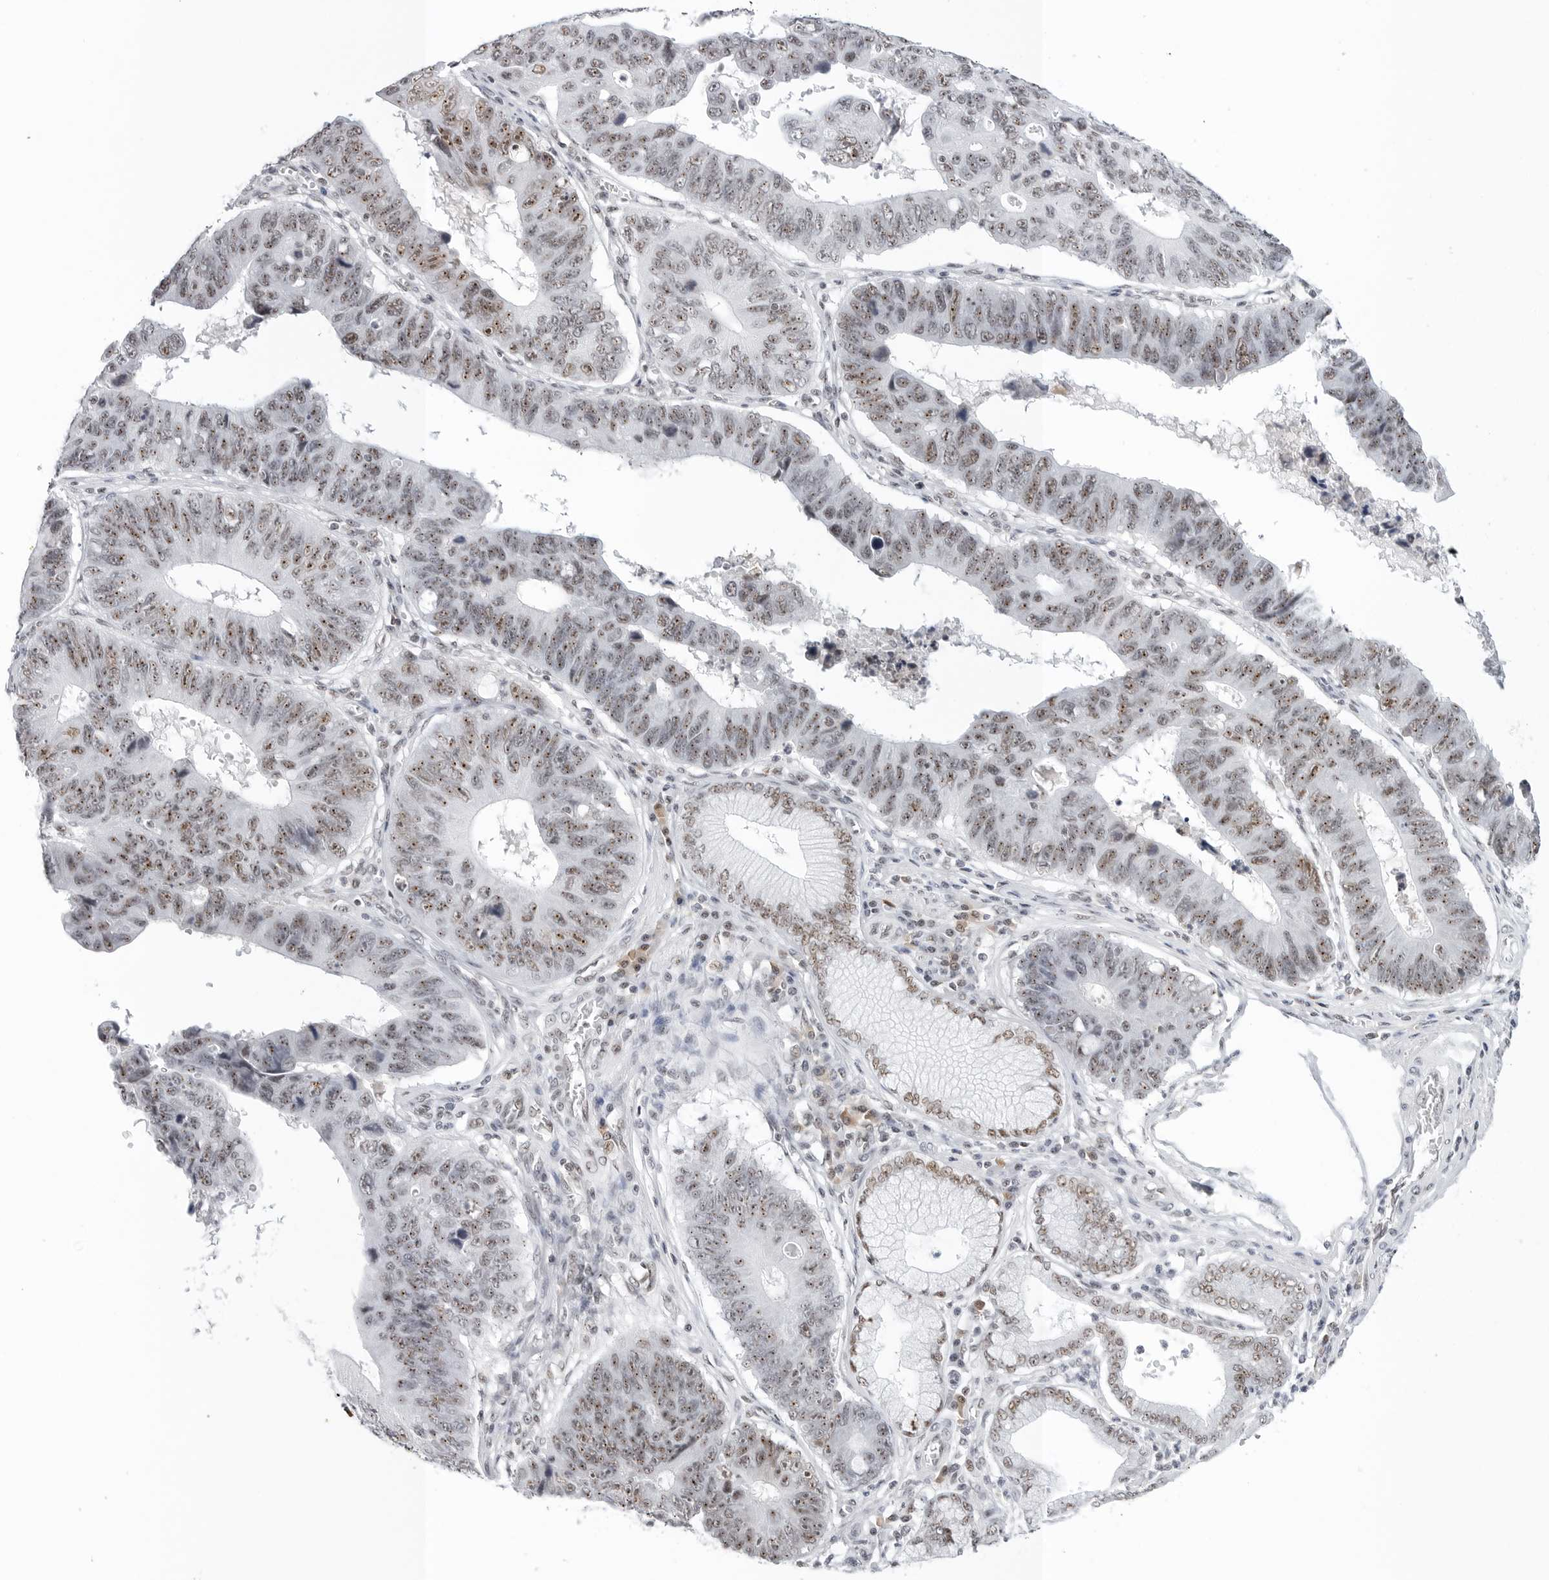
{"staining": {"intensity": "moderate", "quantity": ">75%", "location": "nuclear"}, "tissue": "stomach cancer", "cell_type": "Tumor cells", "image_type": "cancer", "snomed": [{"axis": "morphology", "description": "Adenocarcinoma, NOS"}, {"axis": "topography", "description": "Stomach"}], "caption": "The histopathology image displays a brown stain indicating the presence of a protein in the nuclear of tumor cells in stomach adenocarcinoma.", "gene": "WRAP53", "patient": {"sex": "male", "age": 59}}